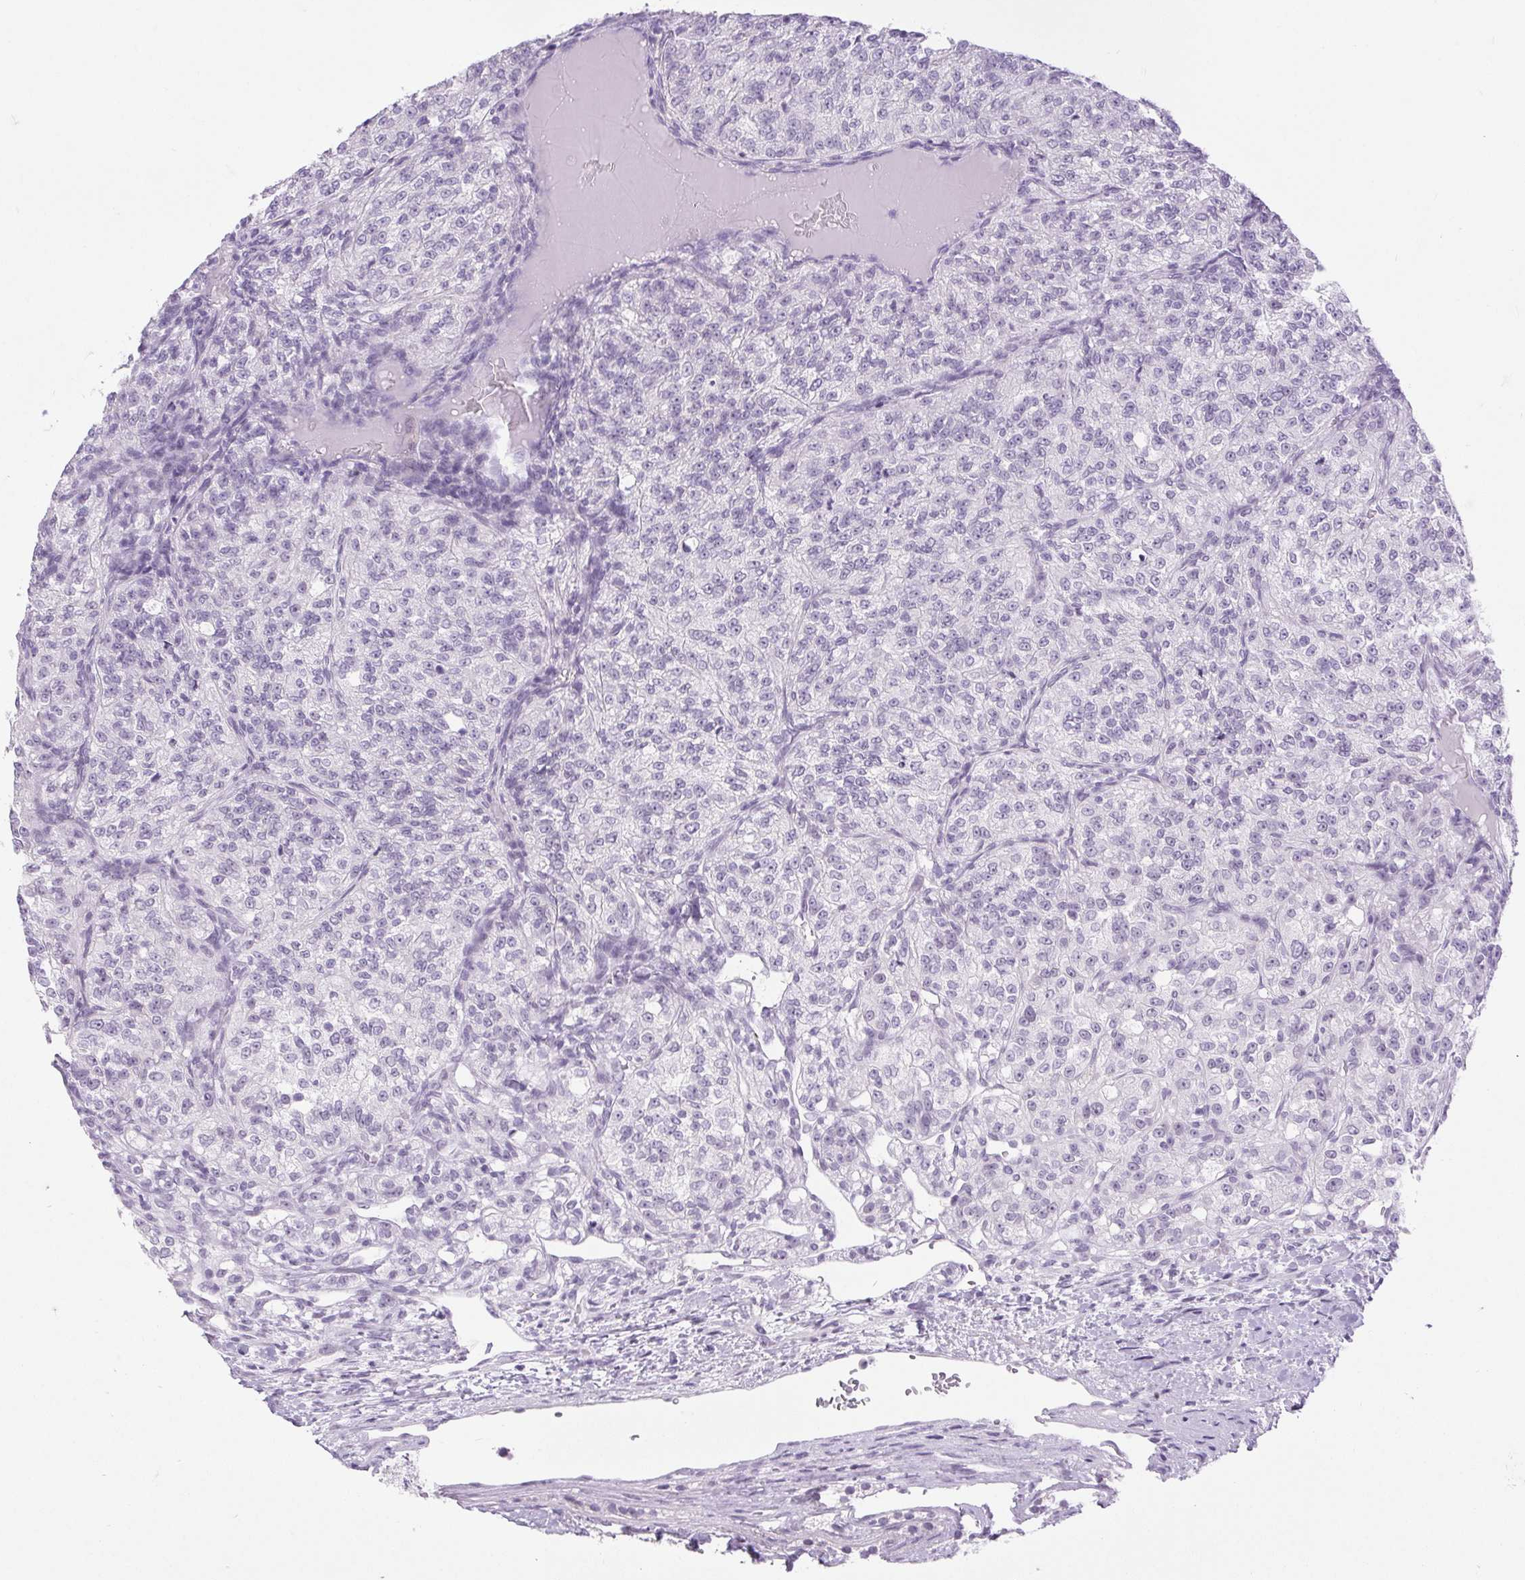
{"staining": {"intensity": "negative", "quantity": "none", "location": "none"}, "tissue": "renal cancer", "cell_type": "Tumor cells", "image_type": "cancer", "snomed": [{"axis": "morphology", "description": "Adenocarcinoma, NOS"}, {"axis": "topography", "description": "Kidney"}], "caption": "Renal cancer was stained to show a protein in brown. There is no significant staining in tumor cells. (DAB (3,3'-diaminobenzidine) immunohistochemistry (IHC), high magnification).", "gene": "BCAS1", "patient": {"sex": "female", "age": 63}}